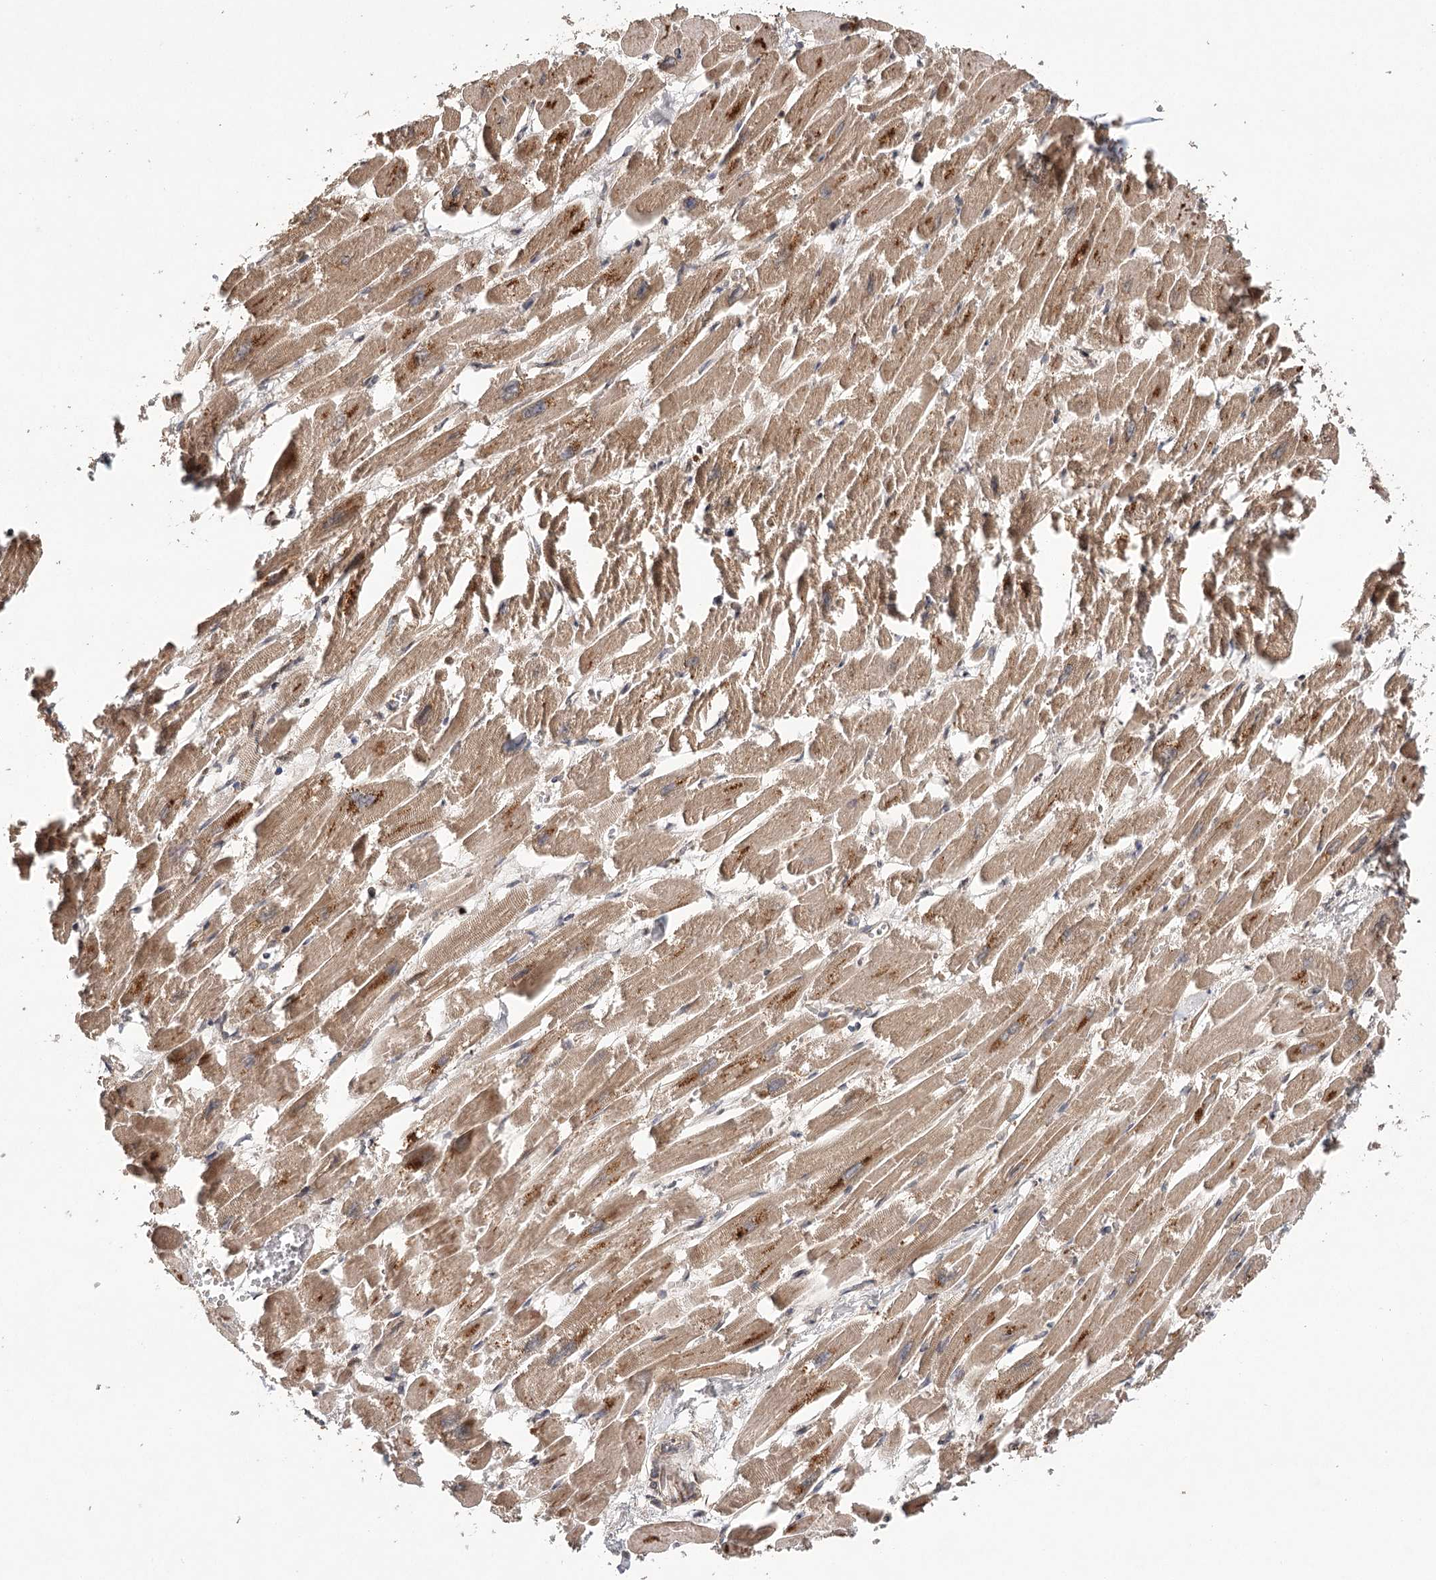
{"staining": {"intensity": "moderate", "quantity": ">75%", "location": "cytoplasmic/membranous"}, "tissue": "heart muscle", "cell_type": "Cardiomyocytes", "image_type": "normal", "snomed": [{"axis": "morphology", "description": "Normal tissue, NOS"}, {"axis": "topography", "description": "Heart"}], "caption": "A brown stain labels moderate cytoplasmic/membranous staining of a protein in cardiomyocytes of normal human heart muscle. The protein of interest is shown in brown color, while the nuclei are stained blue.", "gene": "LSS", "patient": {"sex": "male", "age": 54}}